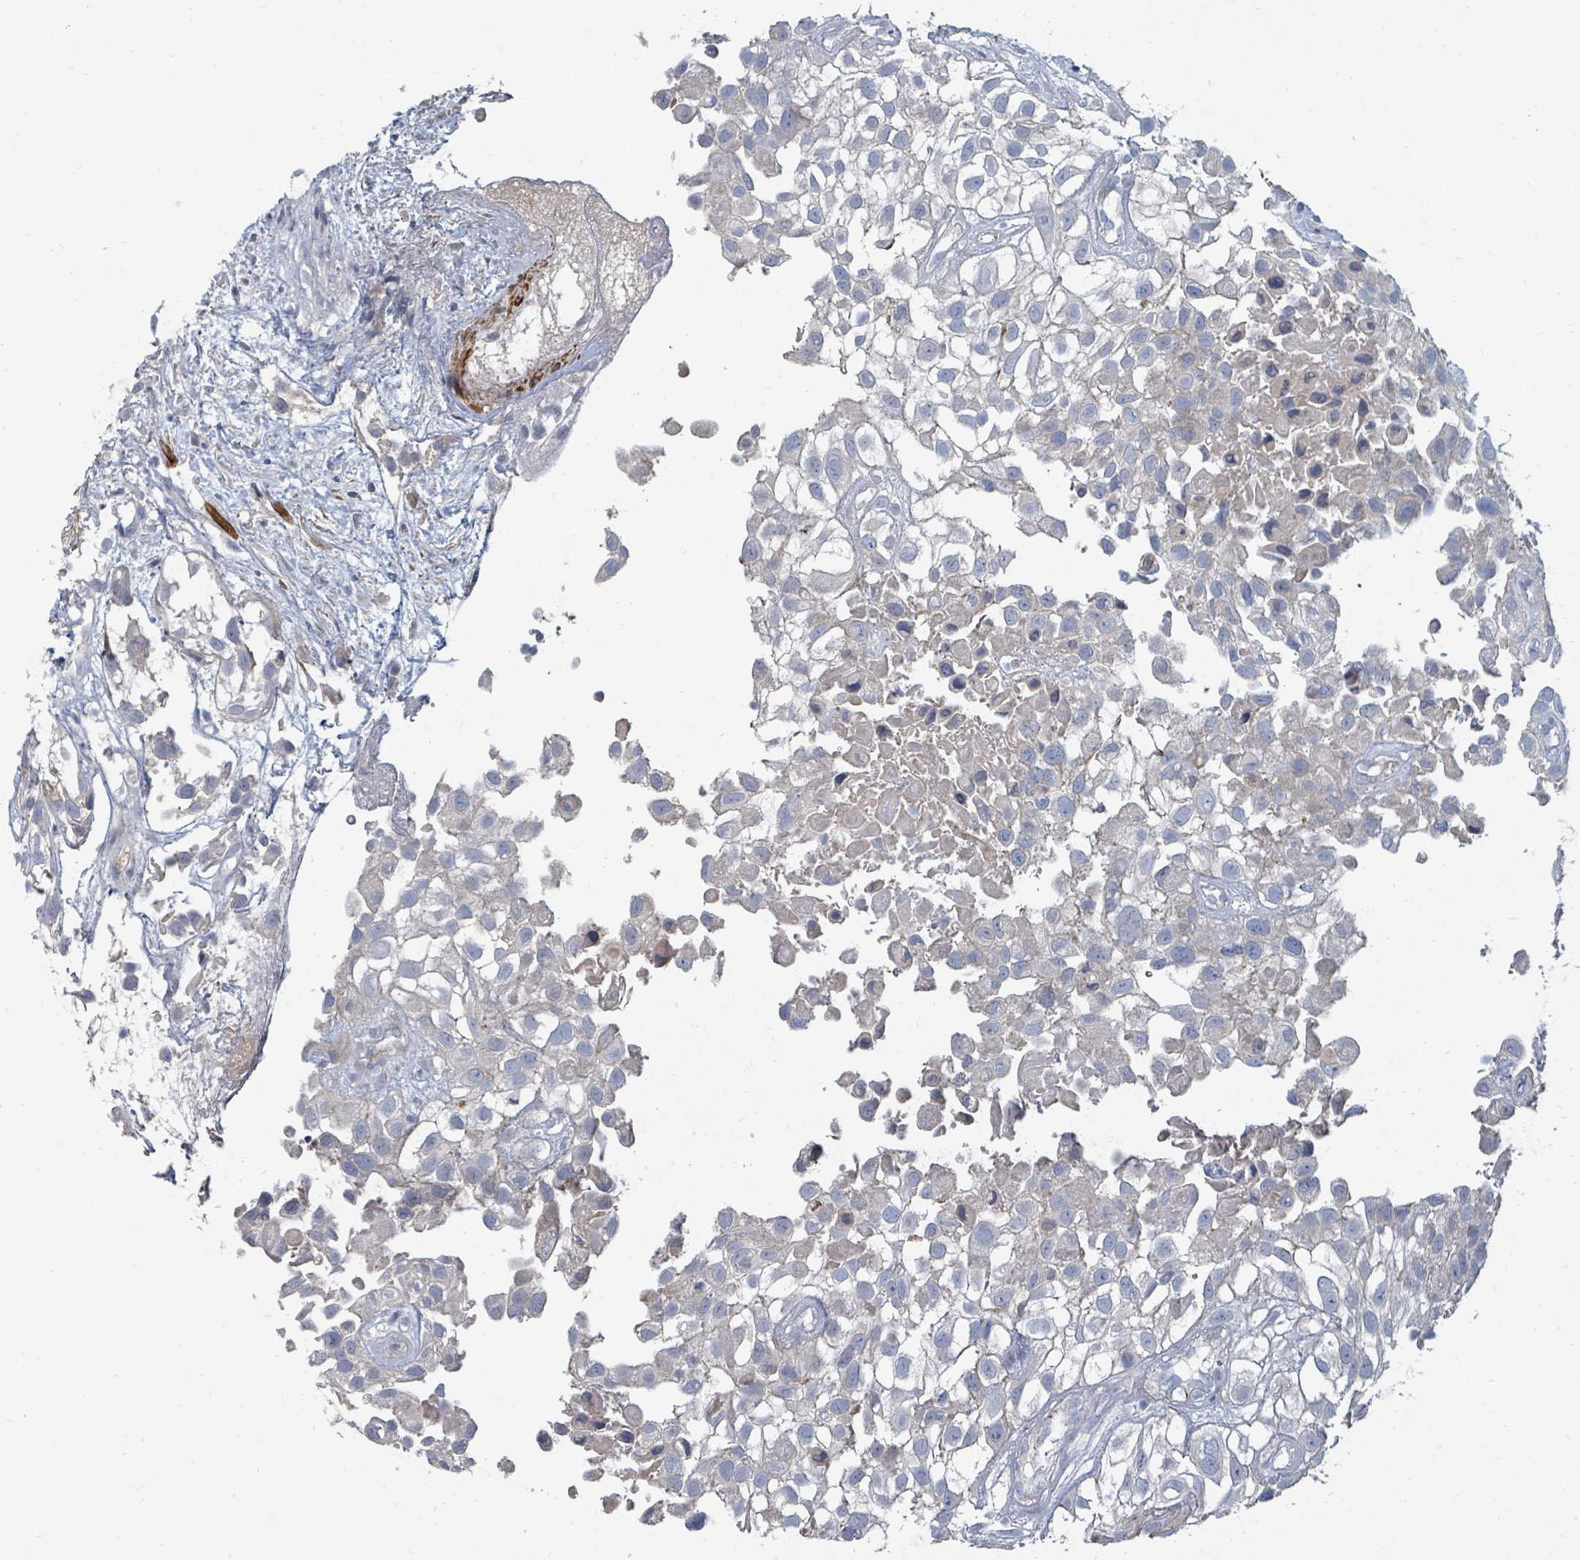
{"staining": {"intensity": "negative", "quantity": "none", "location": "none"}, "tissue": "urothelial cancer", "cell_type": "Tumor cells", "image_type": "cancer", "snomed": [{"axis": "morphology", "description": "Urothelial carcinoma, High grade"}, {"axis": "topography", "description": "Urinary bladder"}], "caption": "This is an IHC image of human urothelial carcinoma (high-grade). There is no staining in tumor cells.", "gene": "ARGFX", "patient": {"sex": "male", "age": 56}}